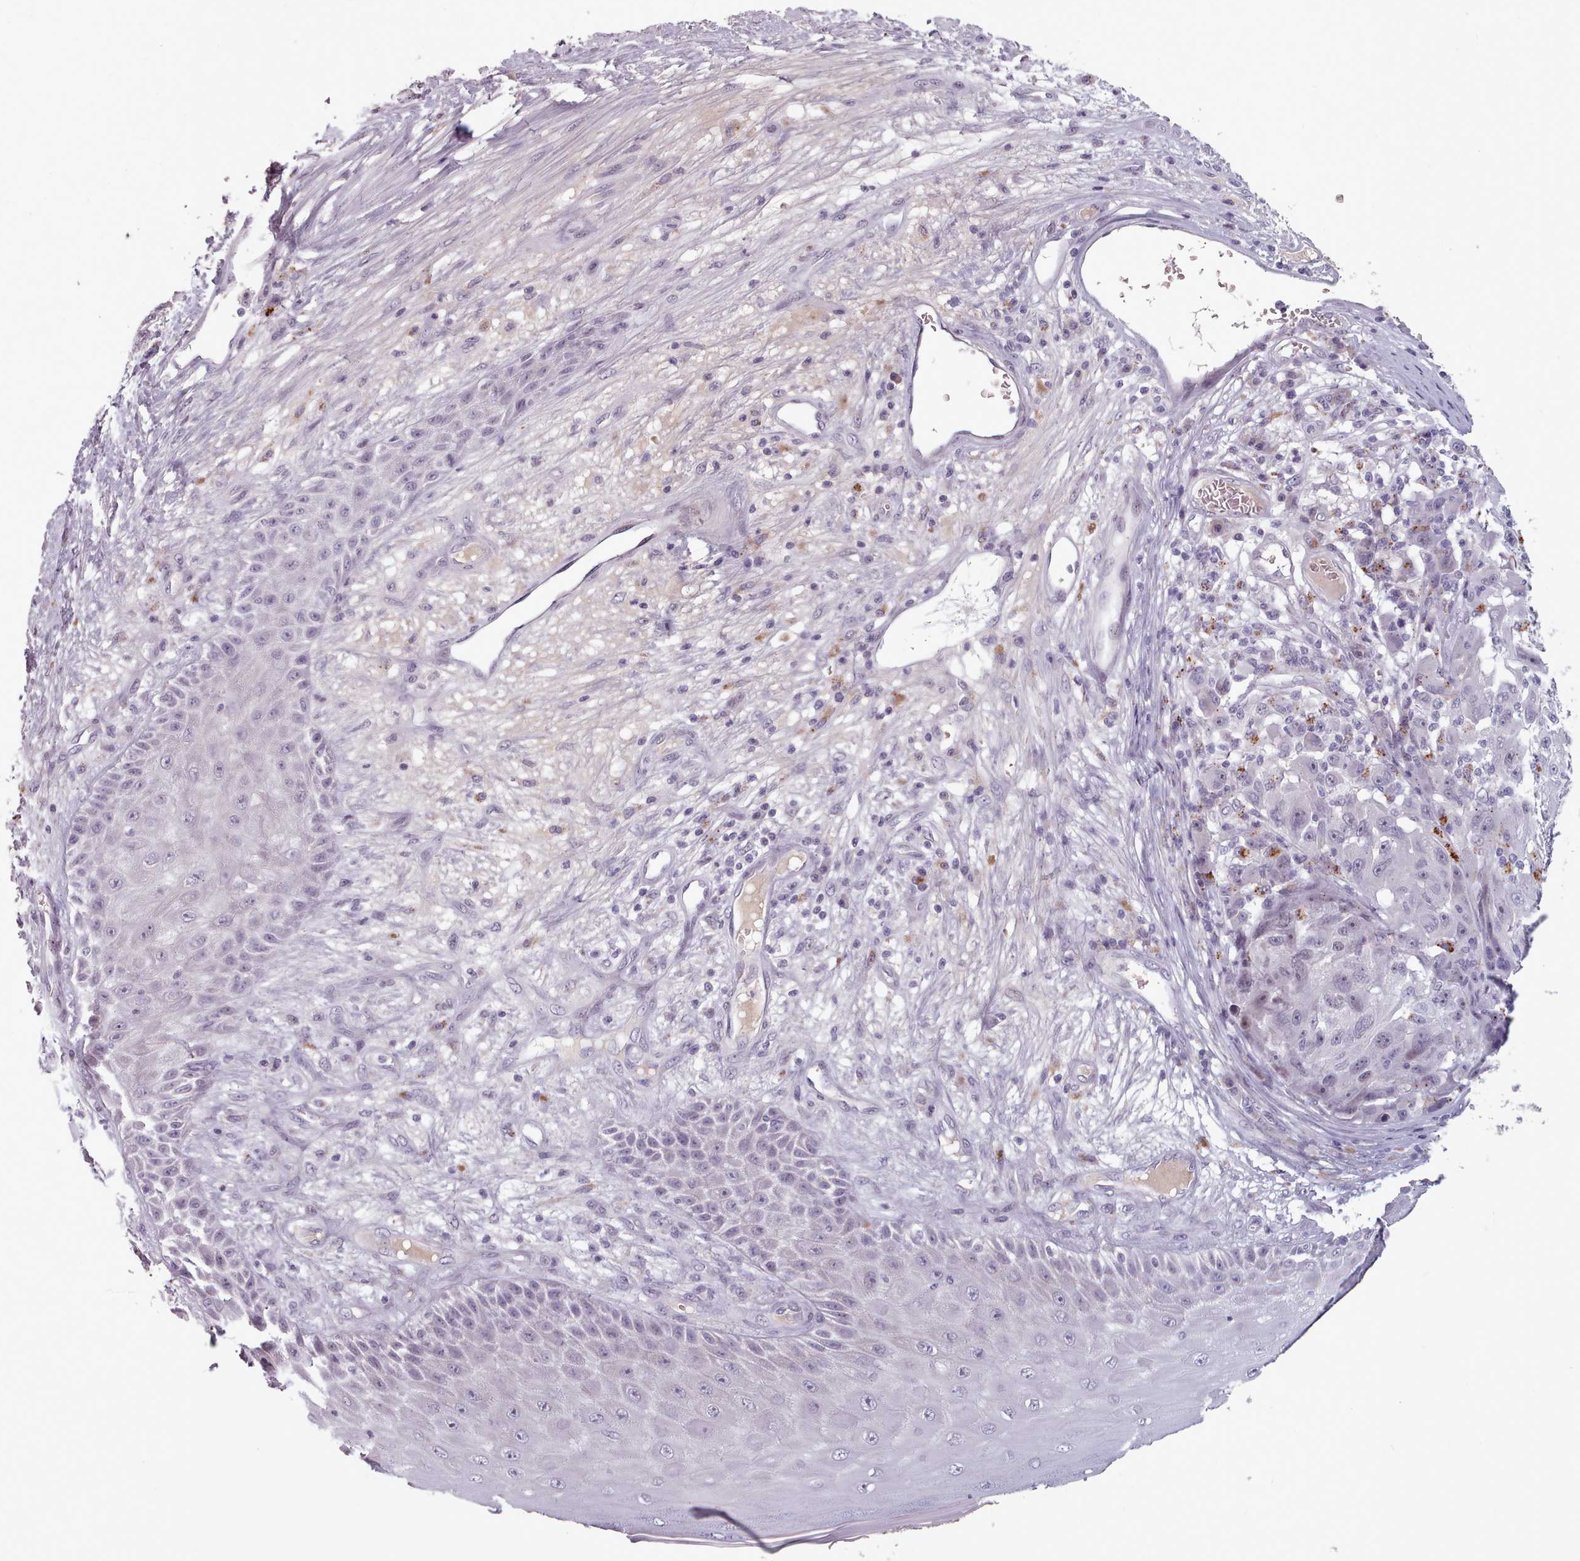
{"staining": {"intensity": "negative", "quantity": "none", "location": "none"}, "tissue": "melanoma", "cell_type": "Tumor cells", "image_type": "cancer", "snomed": [{"axis": "morphology", "description": "Malignant melanoma, NOS"}, {"axis": "topography", "description": "Skin"}], "caption": "IHC micrograph of human melanoma stained for a protein (brown), which displays no positivity in tumor cells.", "gene": "PBX4", "patient": {"sex": "male", "age": 53}}